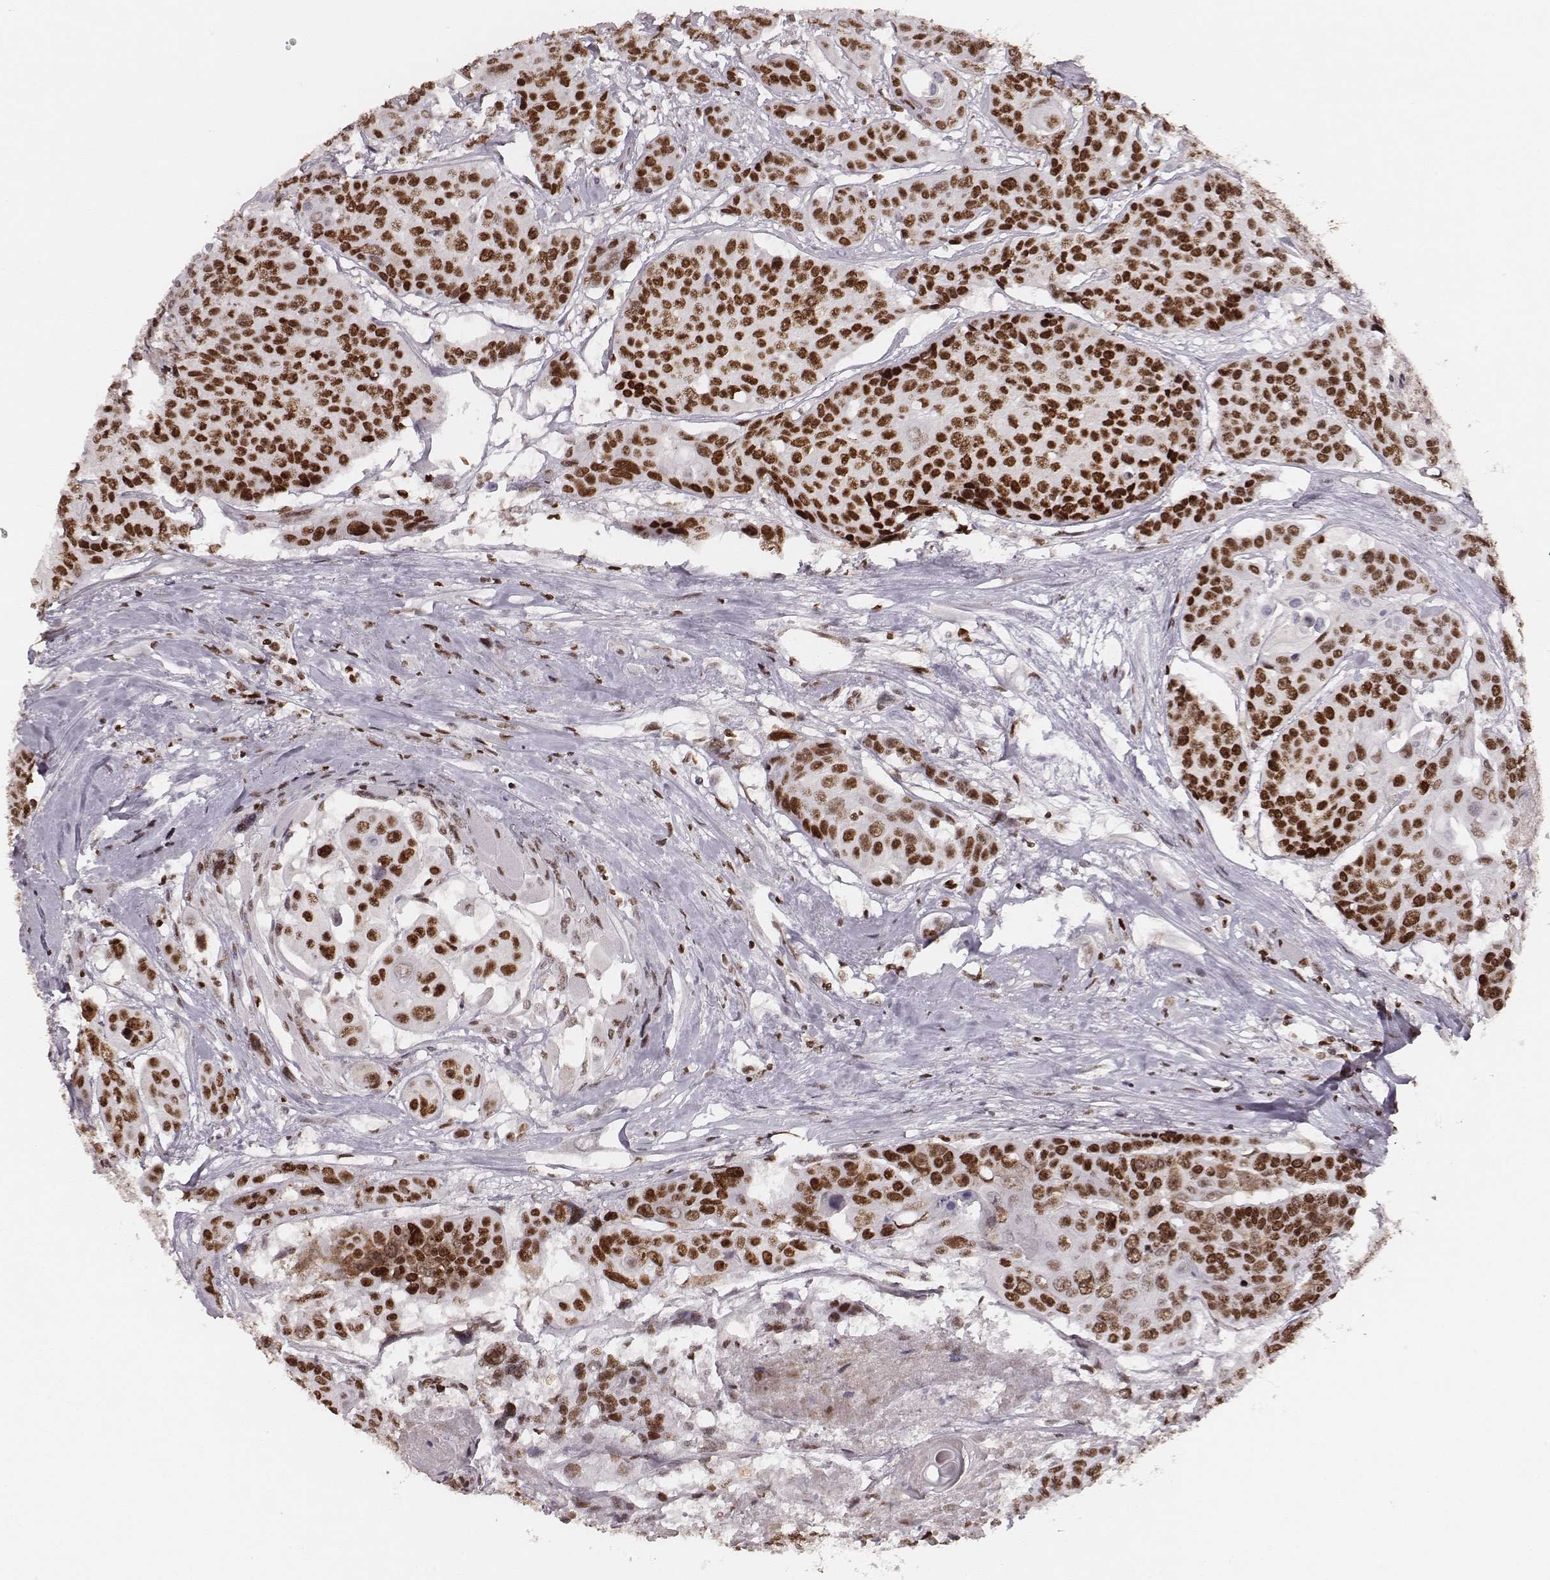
{"staining": {"intensity": "strong", "quantity": ">75%", "location": "nuclear"}, "tissue": "head and neck cancer", "cell_type": "Tumor cells", "image_type": "cancer", "snomed": [{"axis": "morphology", "description": "Squamous cell carcinoma, NOS"}, {"axis": "topography", "description": "Oral tissue"}, {"axis": "topography", "description": "Head-Neck"}], "caption": "A brown stain labels strong nuclear expression of a protein in head and neck squamous cell carcinoma tumor cells.", "gene": "PARP1", "patient": {"sex": "male", "age": 56}}